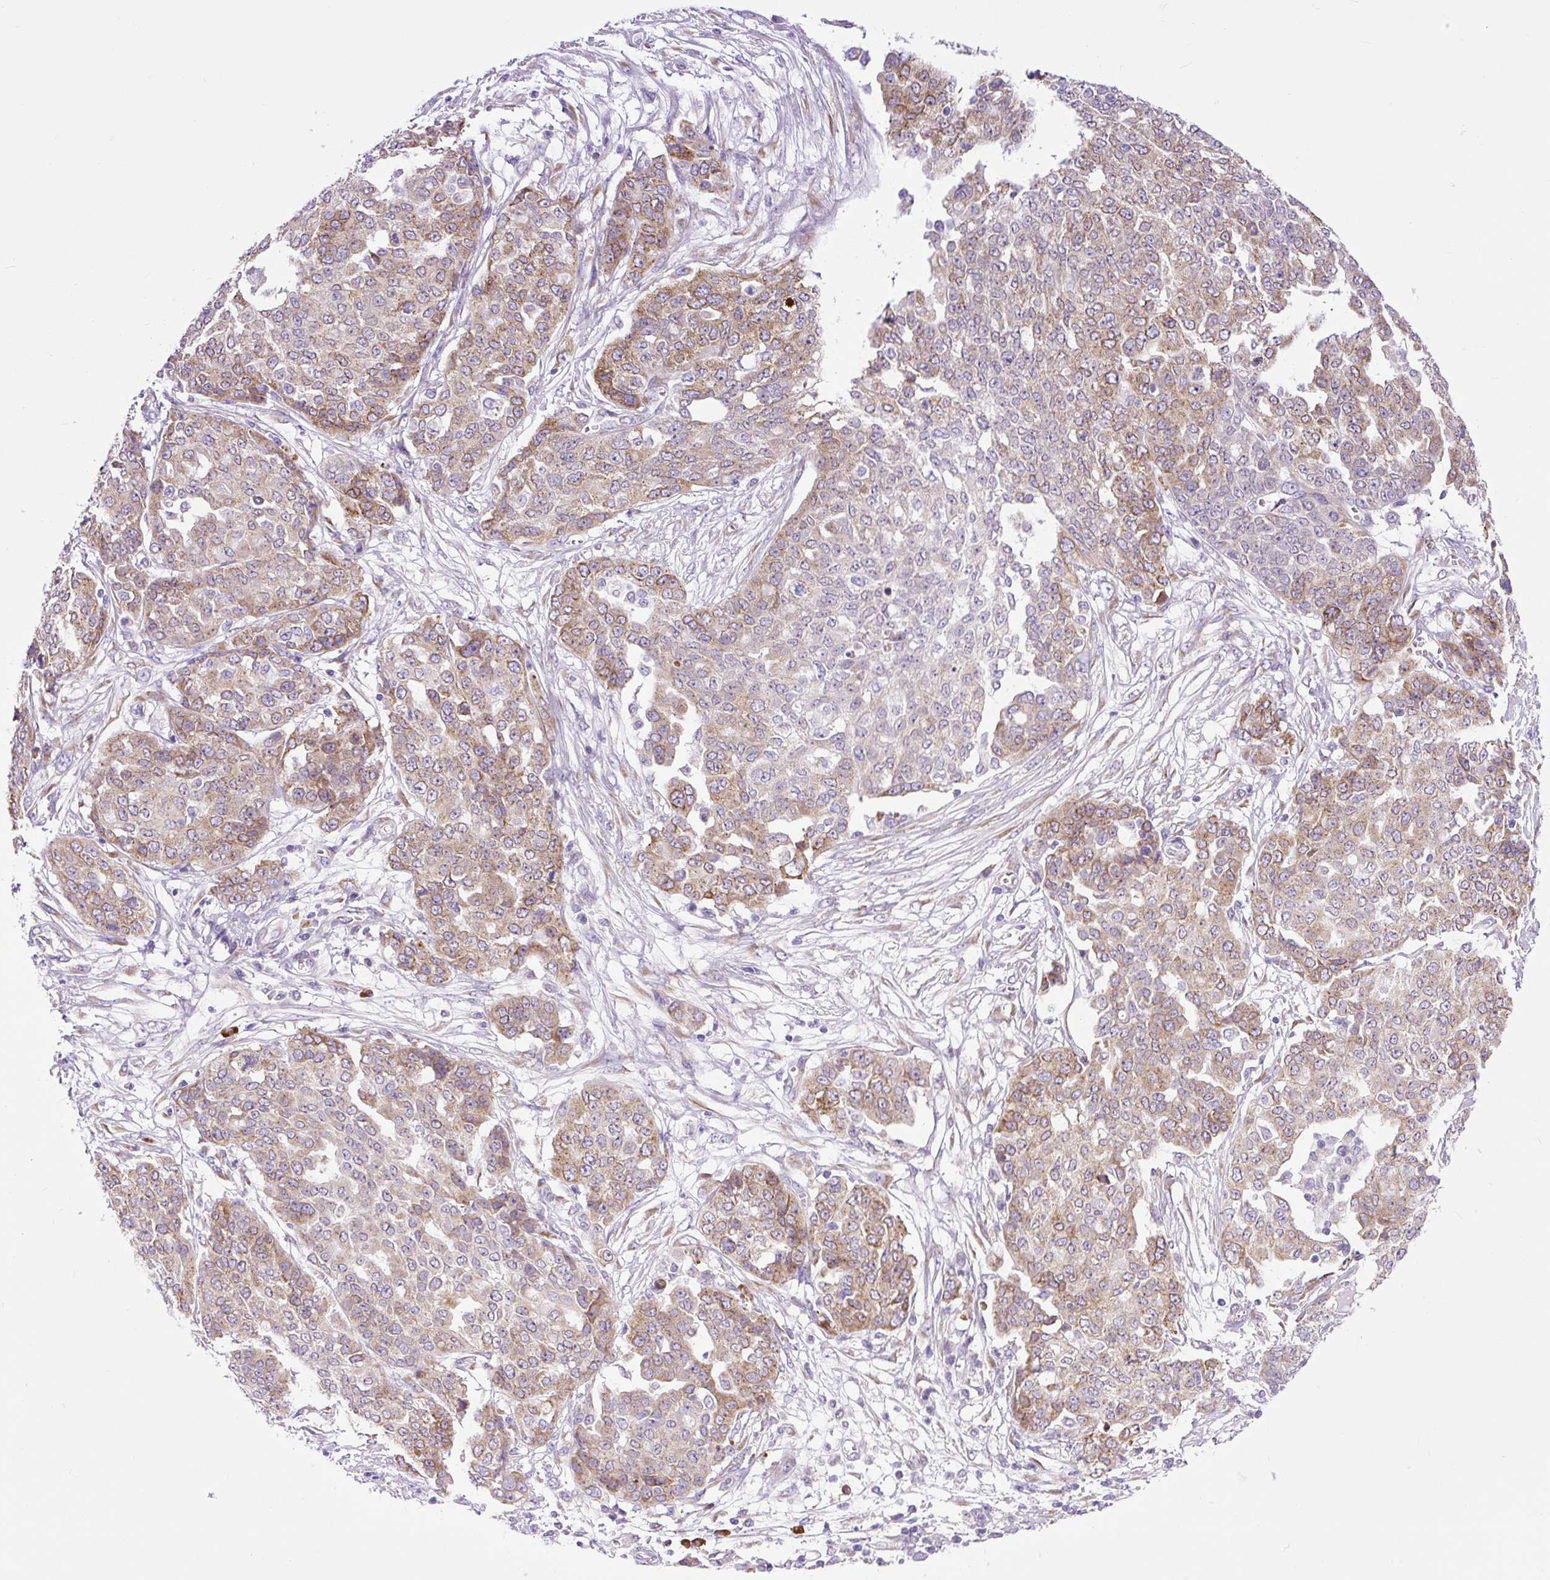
{"staining": {"intensity": "moderate", "quantity": ">75%", "location": "cytoplasmic/membranous"}, "tissue": "ovarian cancer", "cell_type": "Tumor cells", "image_type": "cancer", "snomed": [{"axis": "morphology", "description": "Cystadenocarcinoma, serous, NOS"}, {"axis": "topography", "description": "Soft tissue"}, {"axis": "topography", "description": "Ovary"}], "caption": "Immunohistochemistry (IHC) (DAB (3,3'-diaminobenzidine)) staining of serous cystadenocarcinoma (ovarian) demonstrates moderate cytoplasmic/membranous protein staining in approximately >75% of tumor cells.", "gene": "DDOST", "patient": {"sex": "female", "age": 57}}